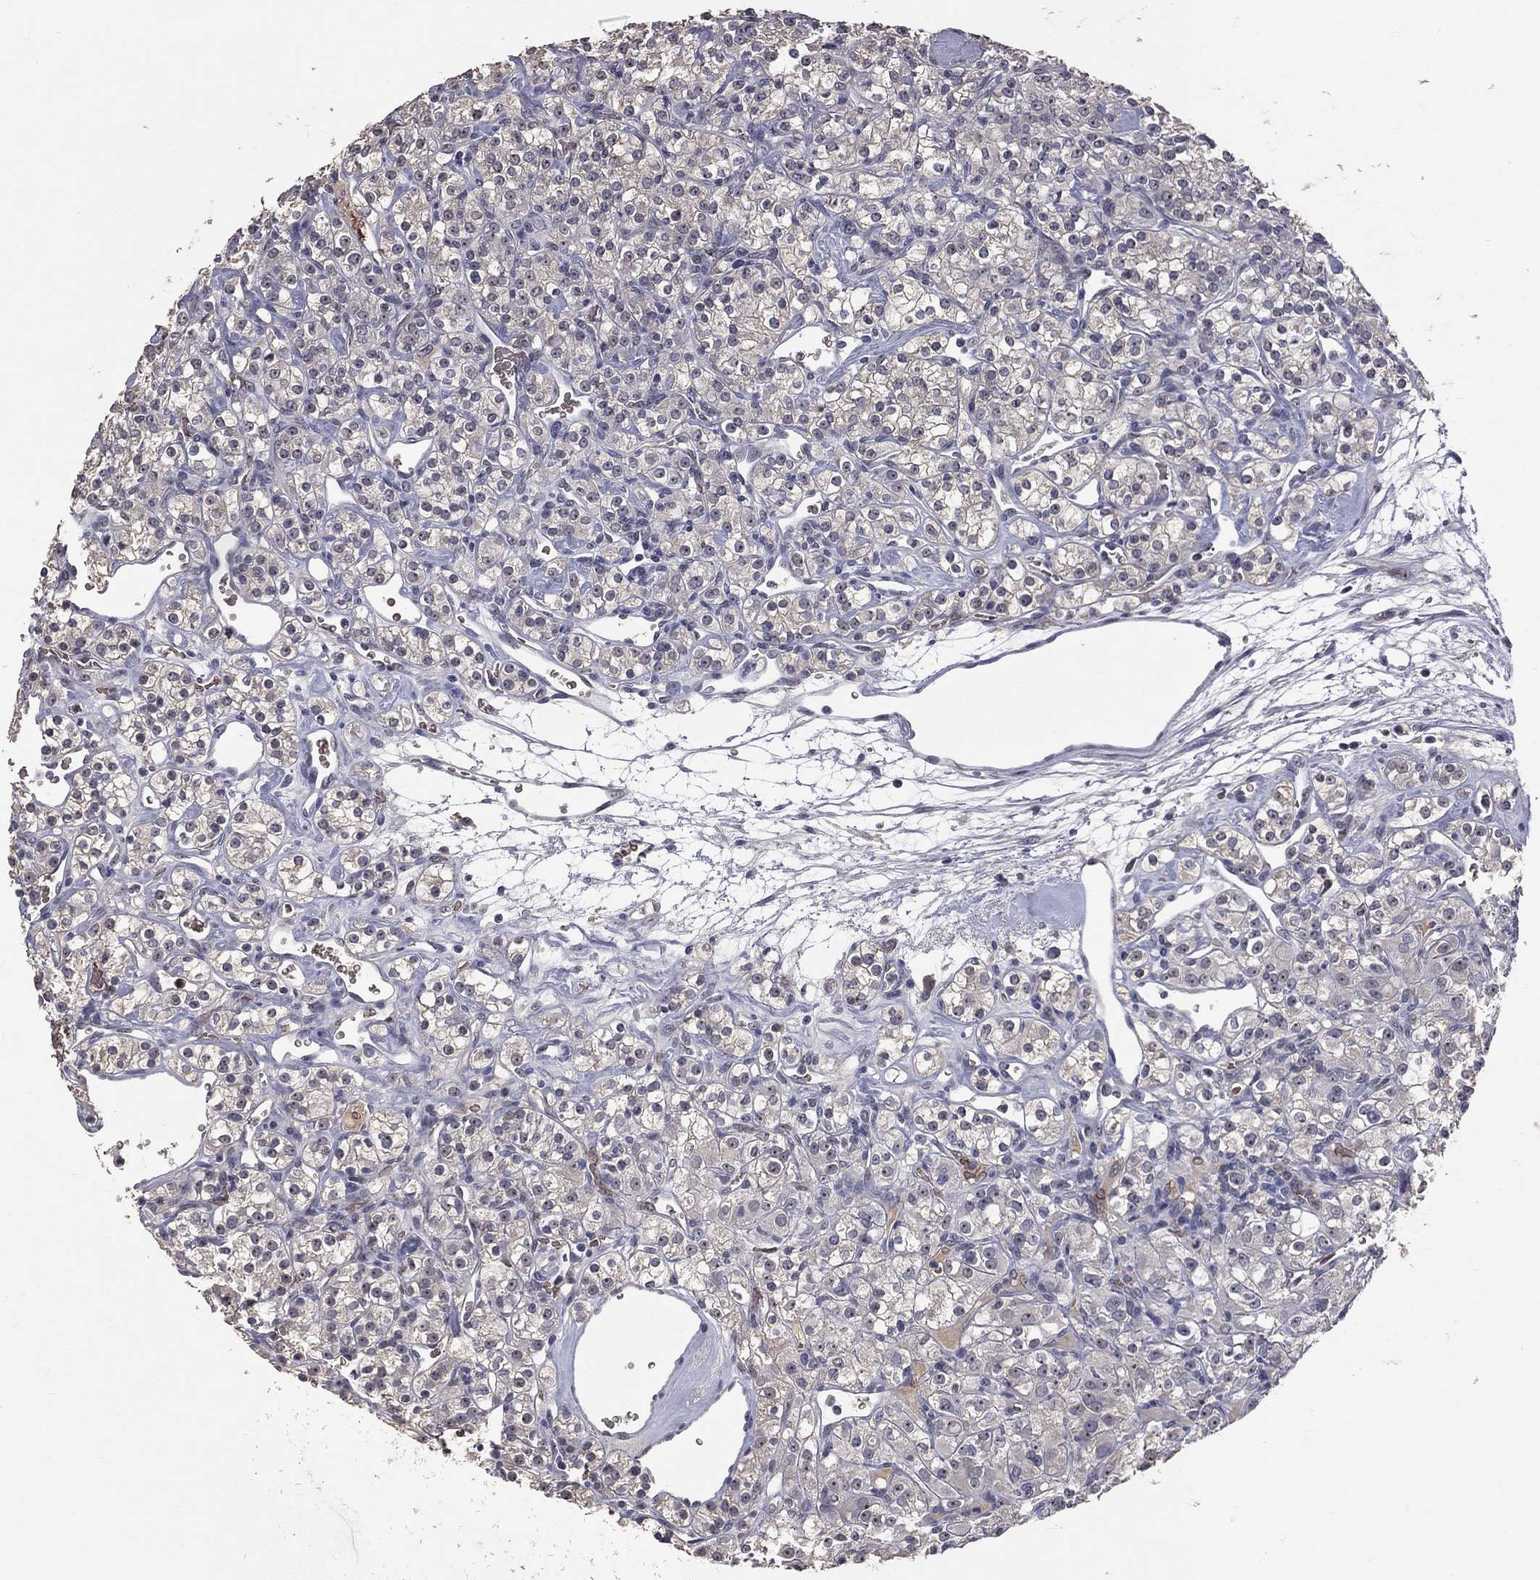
{"staining": {"intensity": "negative", "quantity": "none", "location": "none"}, "tissue": "renal cancer", "cell_type": "Tumor cells", "image_type": "cancer", "snomed": [{"axis": "morphology", "description": "Adenocarcinoma, NOS"}, {"axis": "topography", "description": "Kidney"}], "caption": "Tumor cells are negative for brown protein staining in renal cancer (adenocarcinoma). (DAB immunohistochemistry visualized using brightfield microscopy, high magnification).", "gene": "DSG4", "patient": {"sex": "male", "age": 77}}